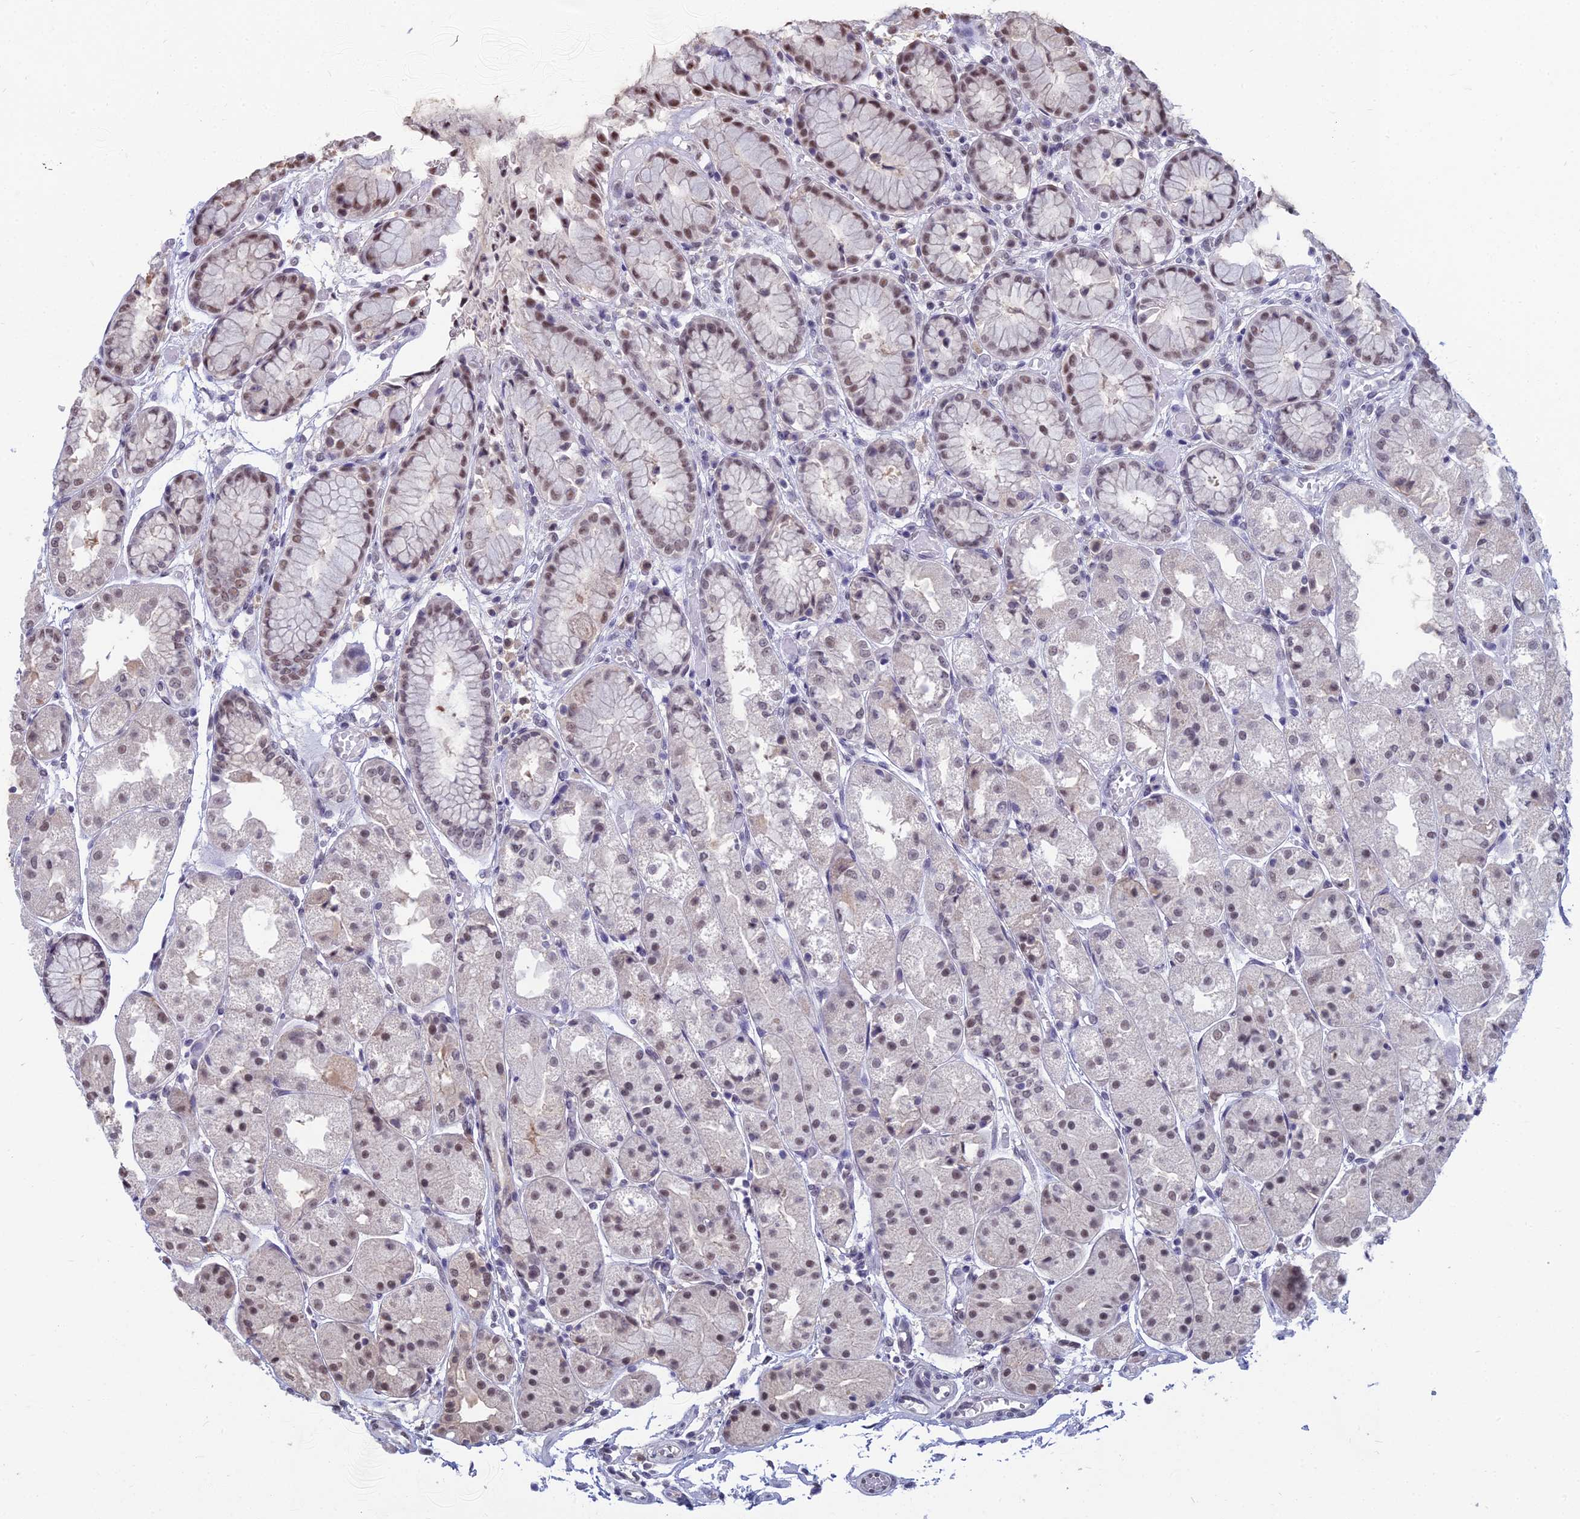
{"staining": {"intensity": "weak", "quantity": "25%-75%", "location": "nuclear"}, "tissue": "stomach", "cell_type": "Glandular cells", "image_type": "normal", "snomed": [{"axis": "morphology", "description": "Normal tissue, NOS"}, {"axis": "topography", "description": "Stomach, upper"}], "caption": "This is a photomicrograph of IHC staining of benign stomach, which shows weak expression in the nuclear of glandular cells.", "gene": "SRSF7", "patient": {"sex": "male", "age": 72}}